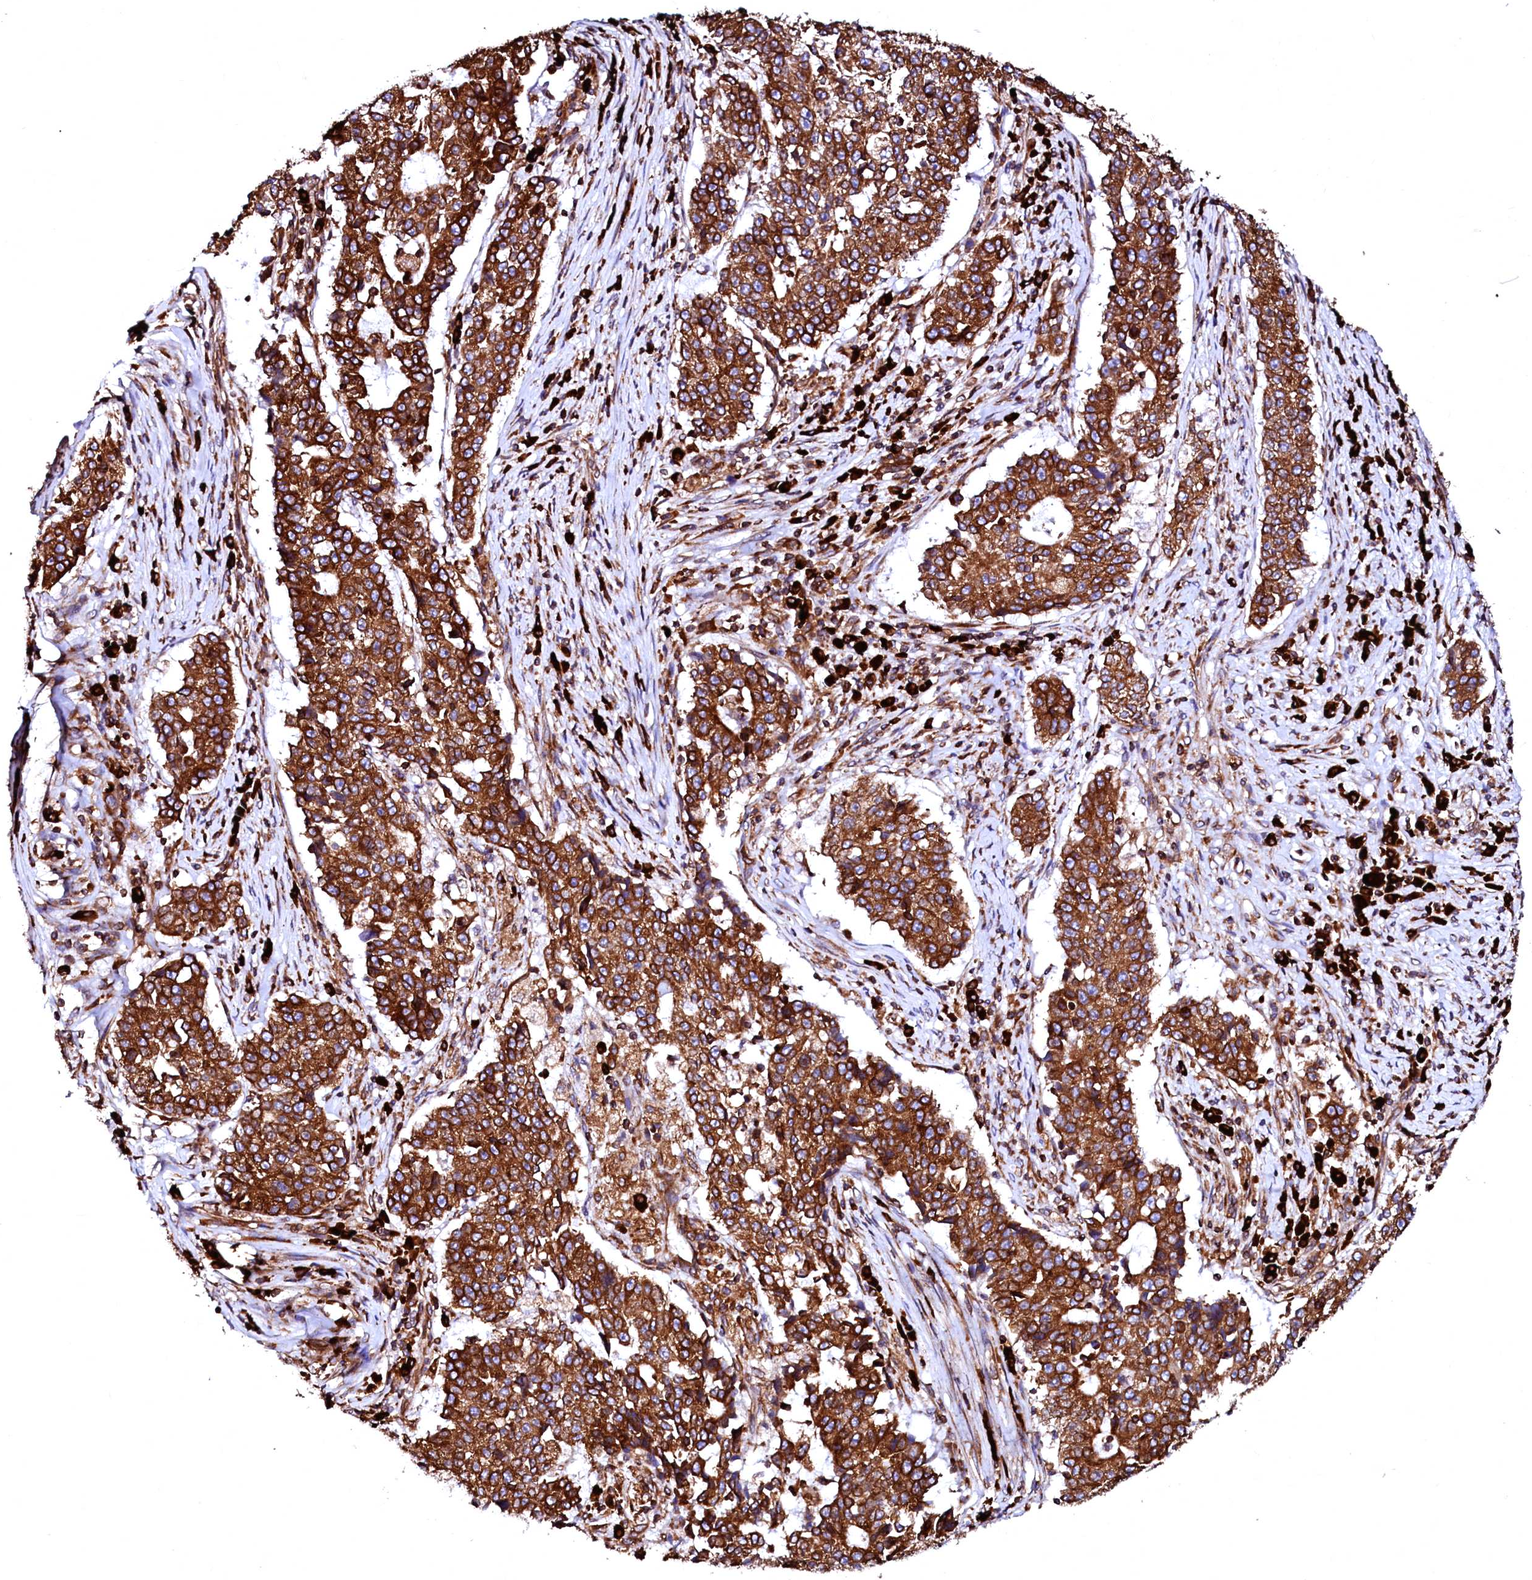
{"staining": {"intensity": "strong", "quantity": ">75%", "location": "cytoplasmic/membranous"}, "tissue": "stomach cancer", "cell_type": "Tumor cells", "image_type": "cancer", "snomed": [{"axis": "morphology", "description": "Adenocarcinoma, NOS"}, {"axis": "topography", "description": "Stomach"}], "caption": "Protein staining exhibits strong cytoplasmic/membranous staining in about >75% of tumor cells in adenocarcinoma (stomach).", "gene": "DERL1", "patient": {"sex": "male", "age": 59}}